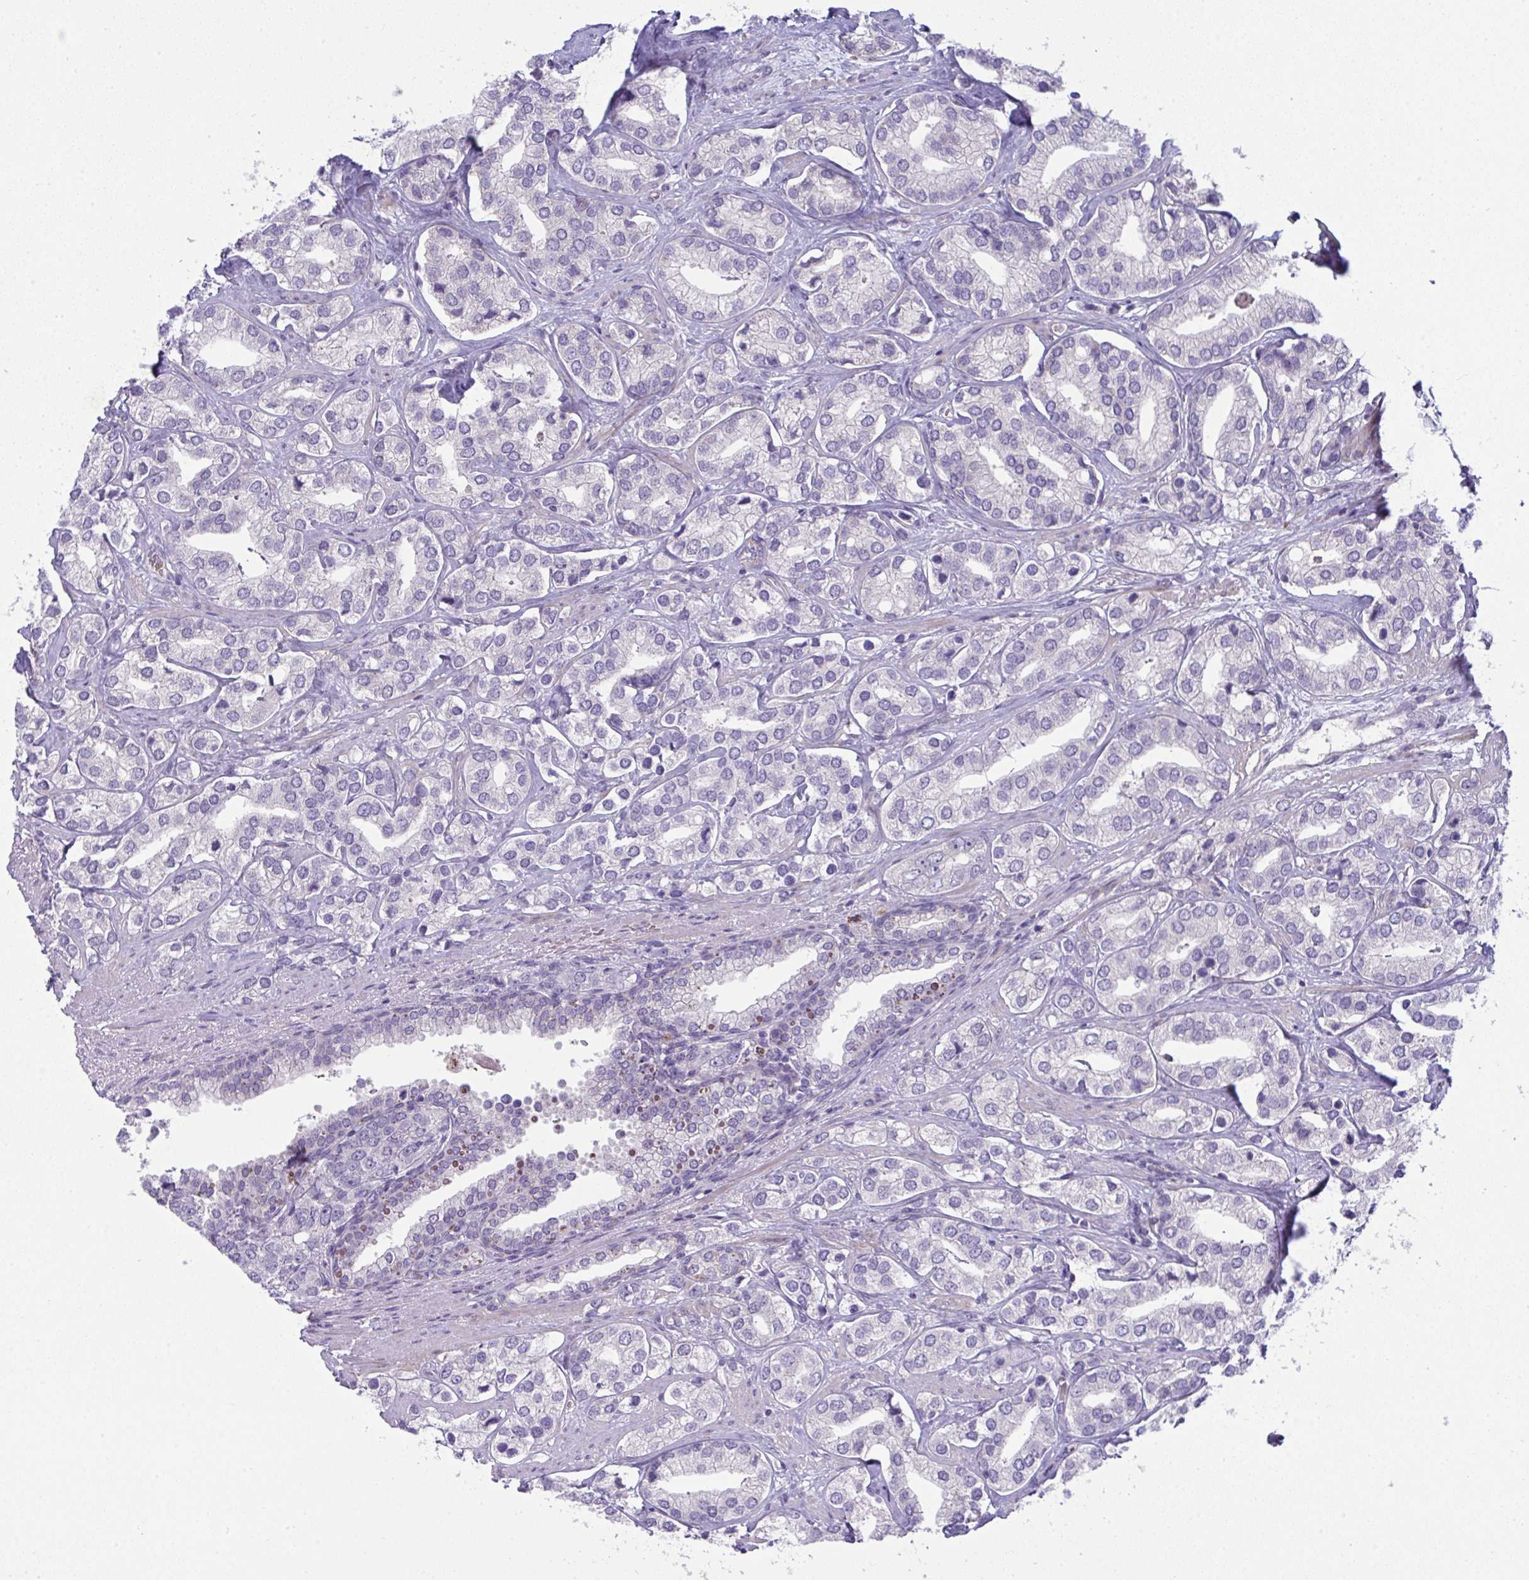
{"staining": {"intensity": "negative", "quantity": "none", "location": "none"}, "tissue": "prostate cancer", "cell_type": "Tumor cells", "image_type": "cancer", "snomed": [{"axis": "morphology", "description": "Adenocarcinoma, High grade"}, {"axis": "topography", "description": "Prostate"}], "caption": "The IHC image has no significant staining in tumor cells of prostate cancer (high-grade adenocarcinoma) tissue. (DAB (3,3'-diaminobenzidine) IHC visualized using brightfield microscopy, high magnification).", "gene": "SPTB", "patient": {"sex": "male", "age": 58}}